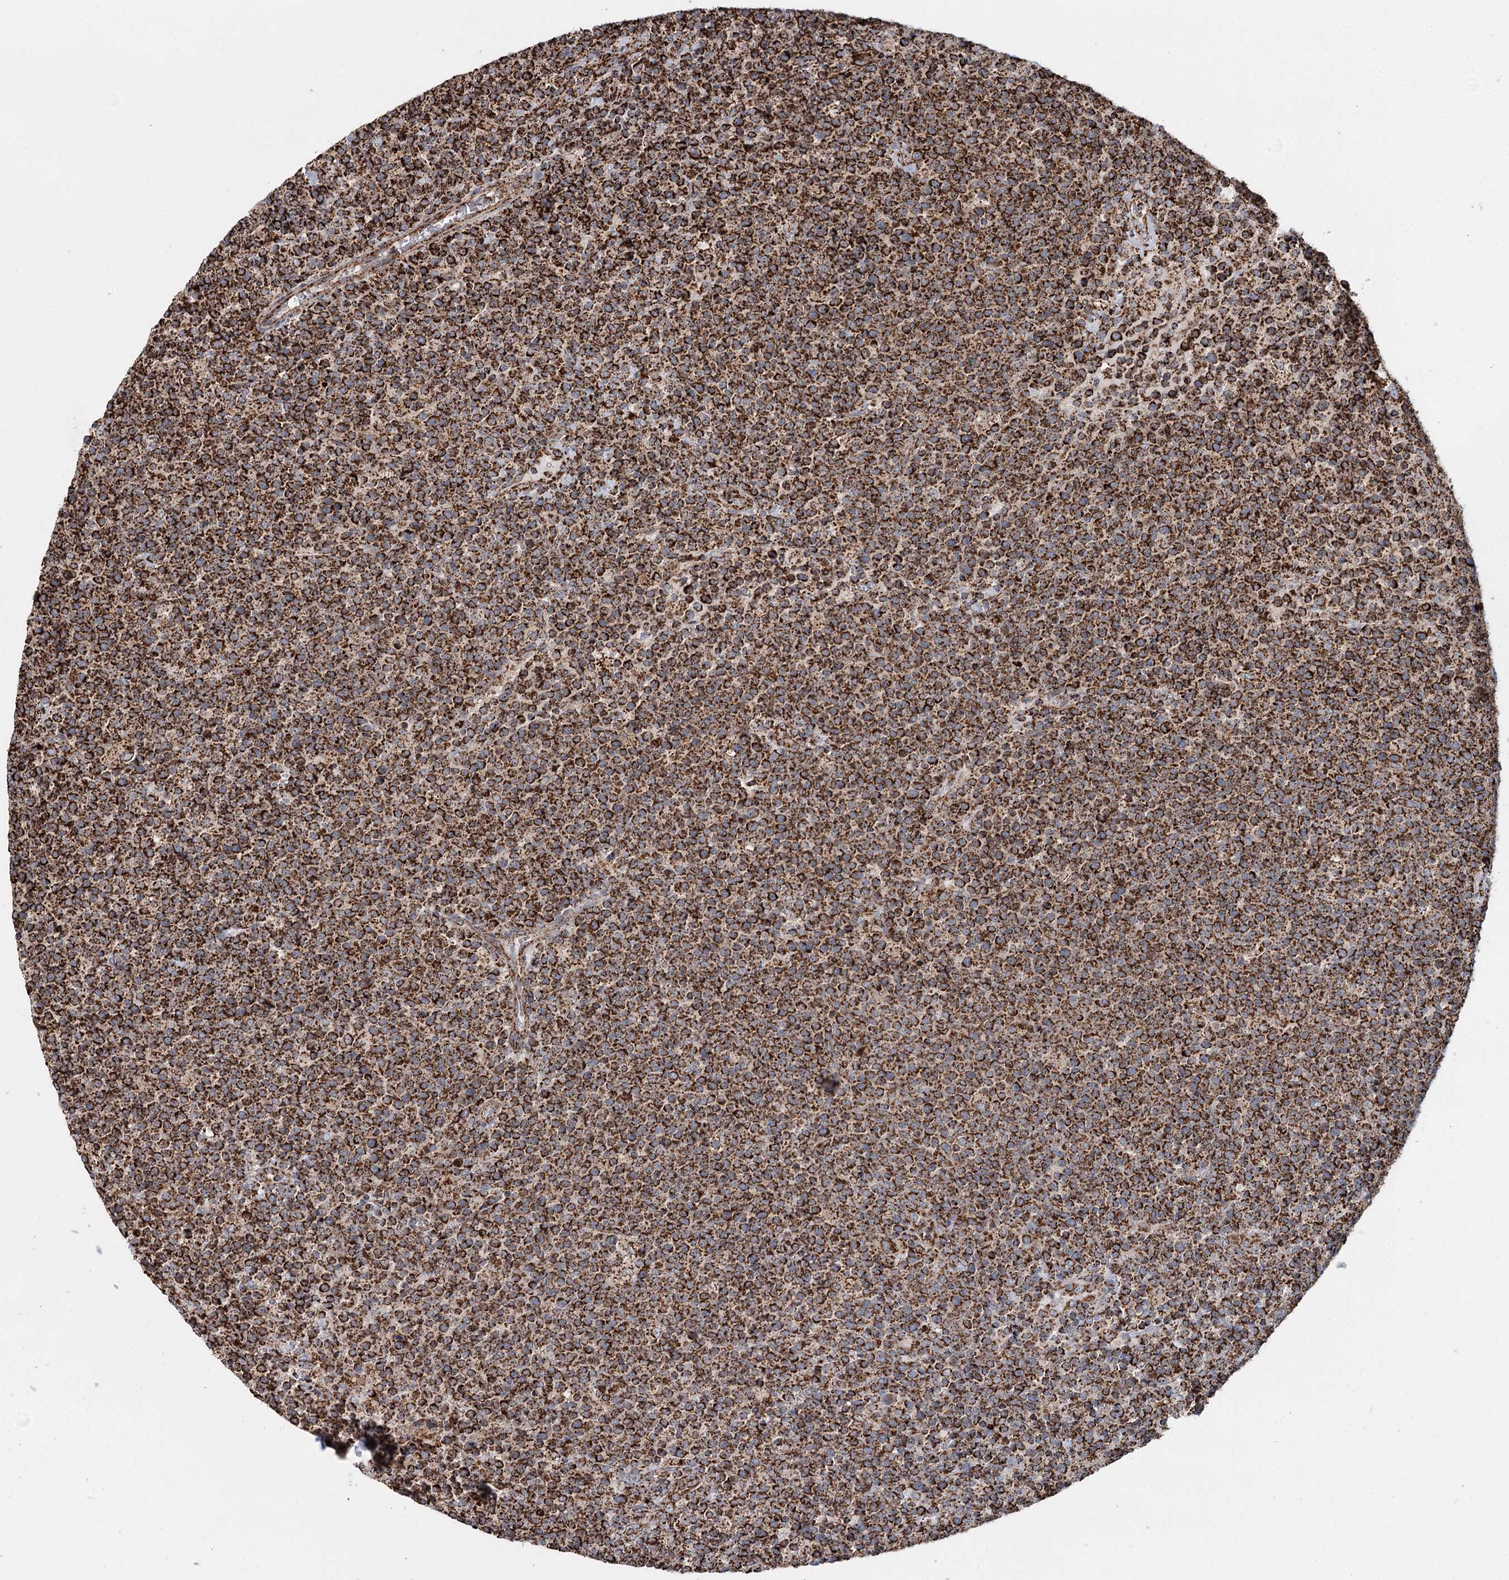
{"staining": {"intensity": "strong", "quantity": ">75%", "location": "cytoplasmic/membranous"}, "tissue": "lymphoma", "cell_type": "Tumor cells", "image_type": "cancer", "snomed": [{"axis": "morphology", "description": "Malignant lymphoma, non-Hodgkin's type, High grade"}, {"axis": "topography", "description": "Lymph node"}], "caption": "Immunohistochemistry (IHC) image of neoplastic tissue: human lymphoma stained using immunohistochemistry (IHC) shows high levels of strong protein expression localized specifically in the cytoplasmic/membranous of tumor cells, appearing as a cytoplasmic/membranous brown color.", "gene": "APH1A", "patient": {"sex": "male", "age": 61}}